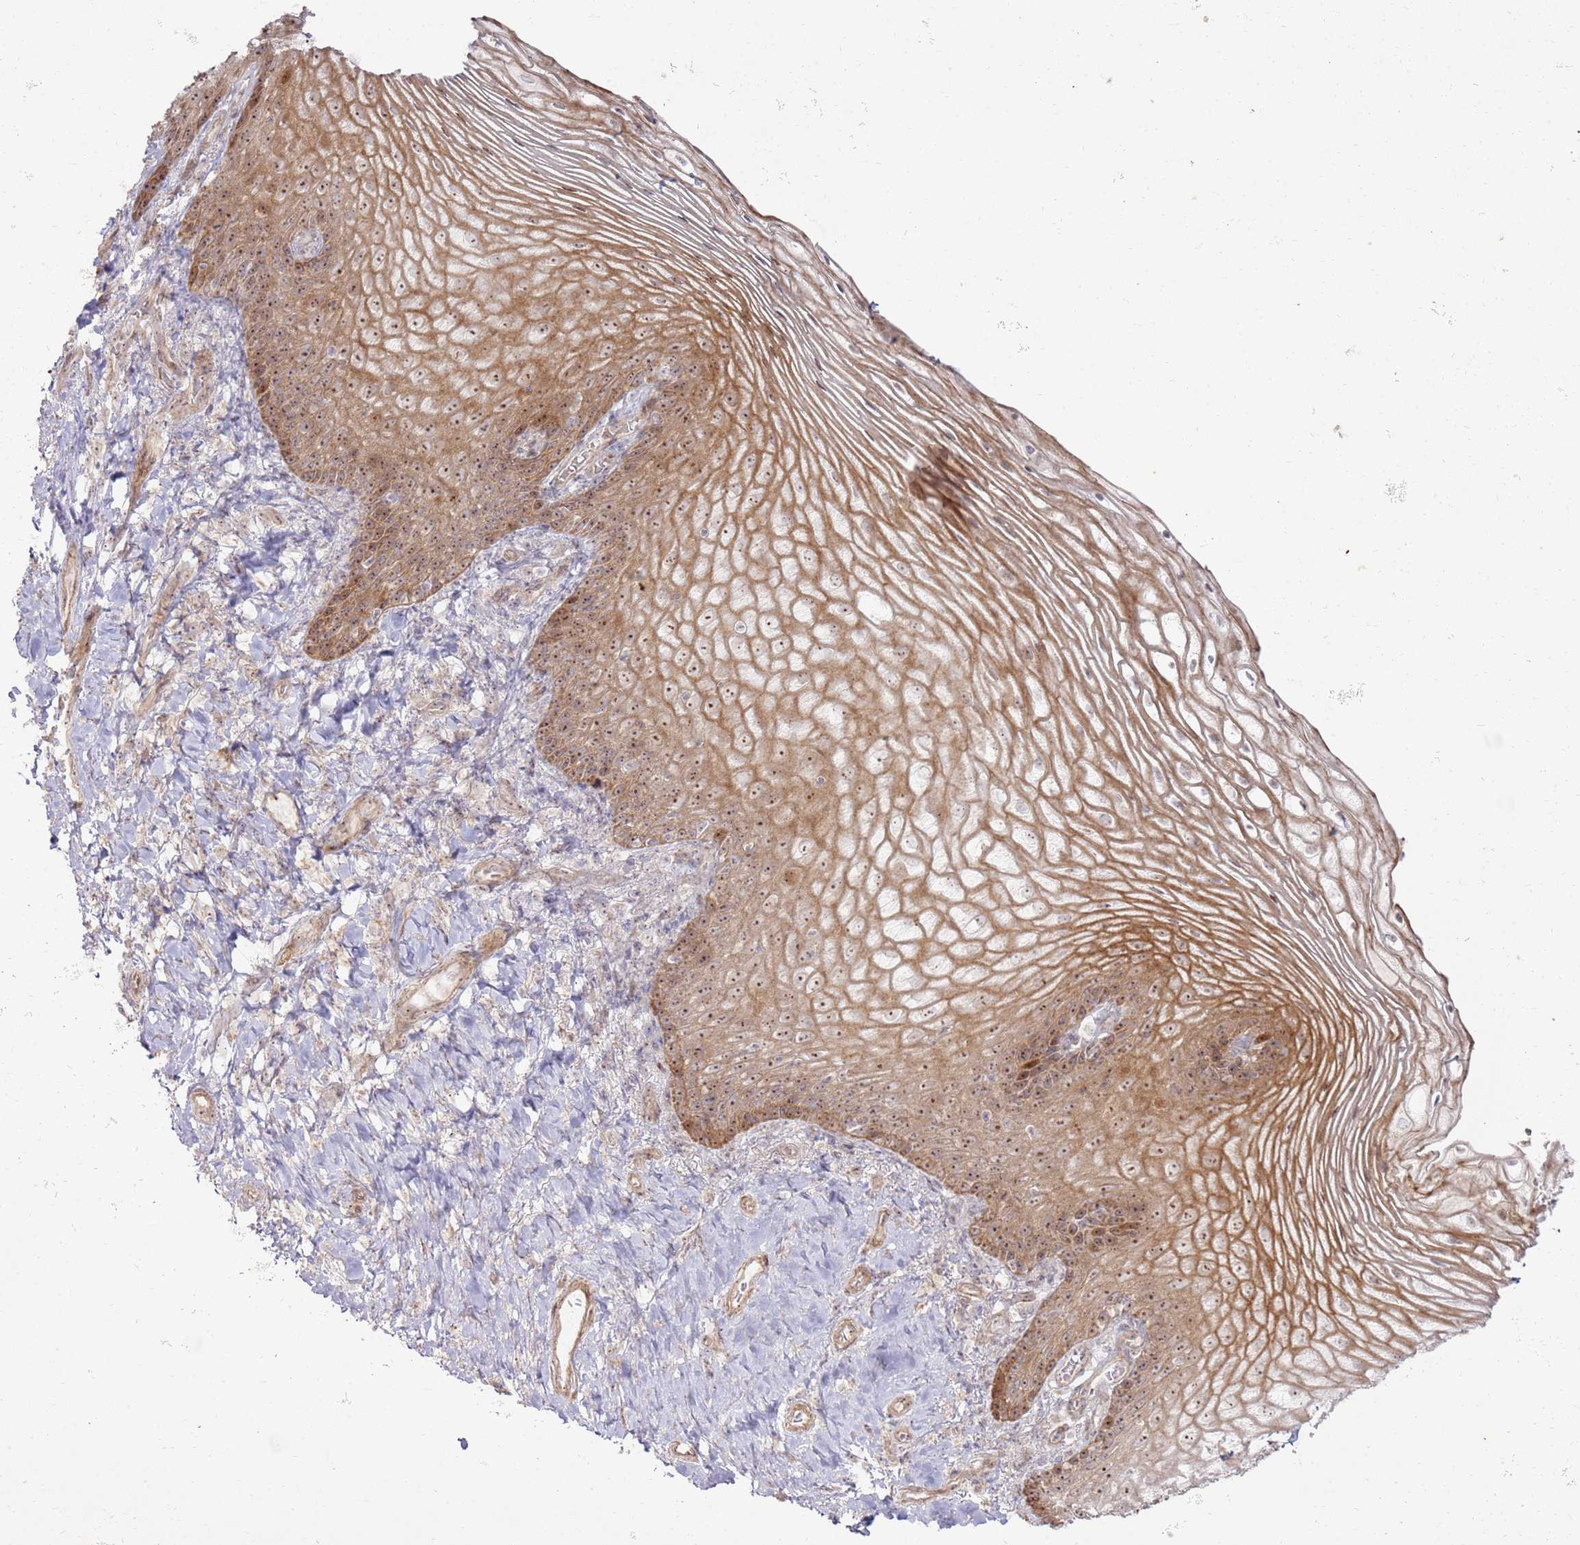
{"staining": {"intensity": "moderate", "quantity": ">75%", "location": "cytoplasmic/membranous,nuclear"}, "tissue": "vagina", "cell_type": "Squamous epithelial cells", "image_type": "normal", "snomed": [{"axis": "morphology", "description": "Normal tissue, NOS"}, {"axis": "topography", "description": "Vagina"}], "caption": "Immunohistochemistry (IHC) (DAB) staining of unremarkable vagina demonstrates moderate cytoplasmic/membranous,nuclear protein staining in about >75% of squamous epithelial cells. (DAB IHC with brightfield microscopy, high magnification).", "gene": "CNPY1", "patient": {"sex": "female", "age": 60}}